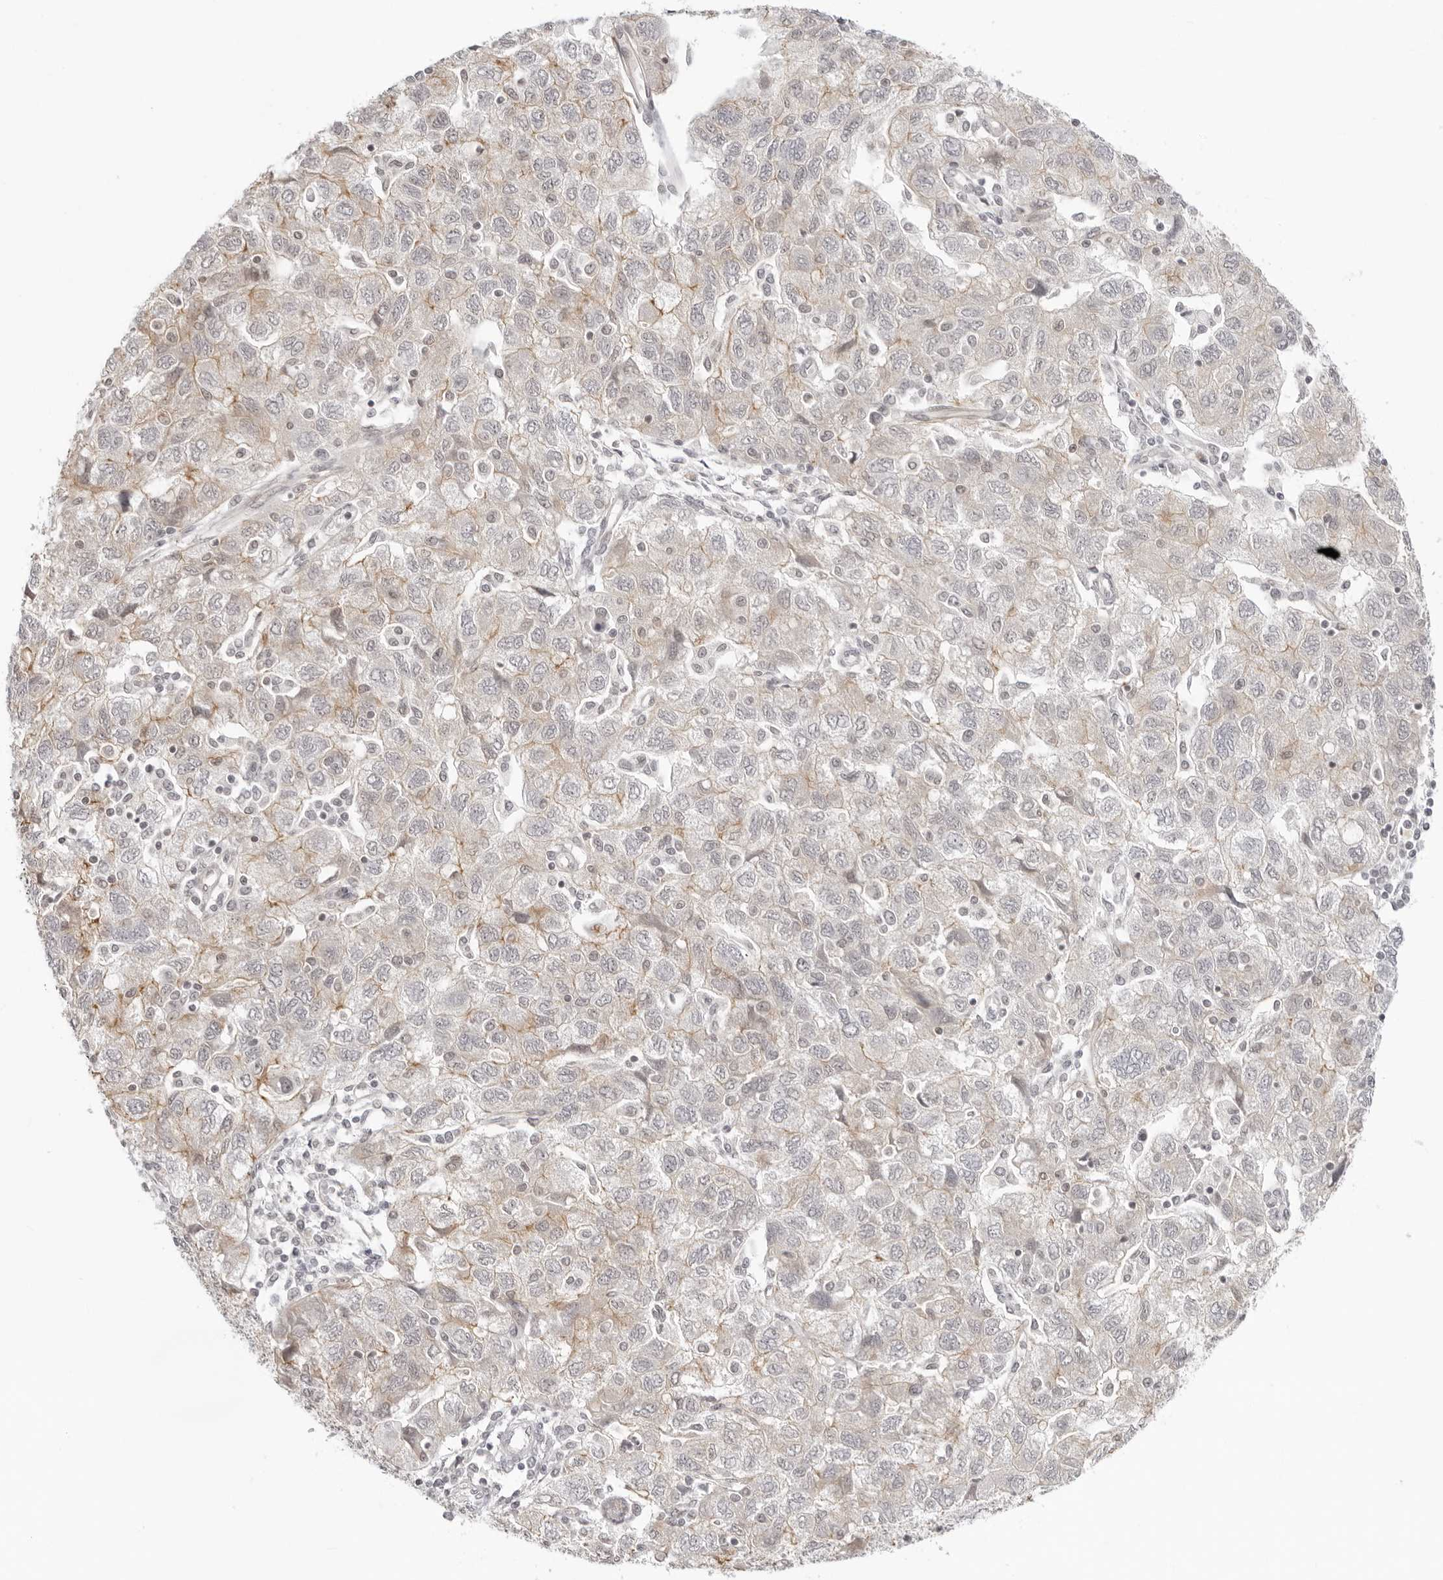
{"staining": {"intensity": "weak", "quantity": "<25%", "location": "cytoplasmic/membranous"}, "tissue": "ovarian cancer", "cell_type": "Tumor cells", "image_type": "cancer", "snomed": [{"axis": "morphology", "description": "Carcinoma, NOS"}, {"axis": "morphology", "description": "Cystadenocarcinoma, serous, NOS"}, {"axis": "topography", "description": "Ovary"}], "caption": "A high-resolution histopathology image shows immunohistochemistry staining of serous cystadenocarcinoma (ovarian), which displays no significant expression in tumor cells.", "gene": "TRAPPC3", "patient": {"sex": "female", "age": 69}}